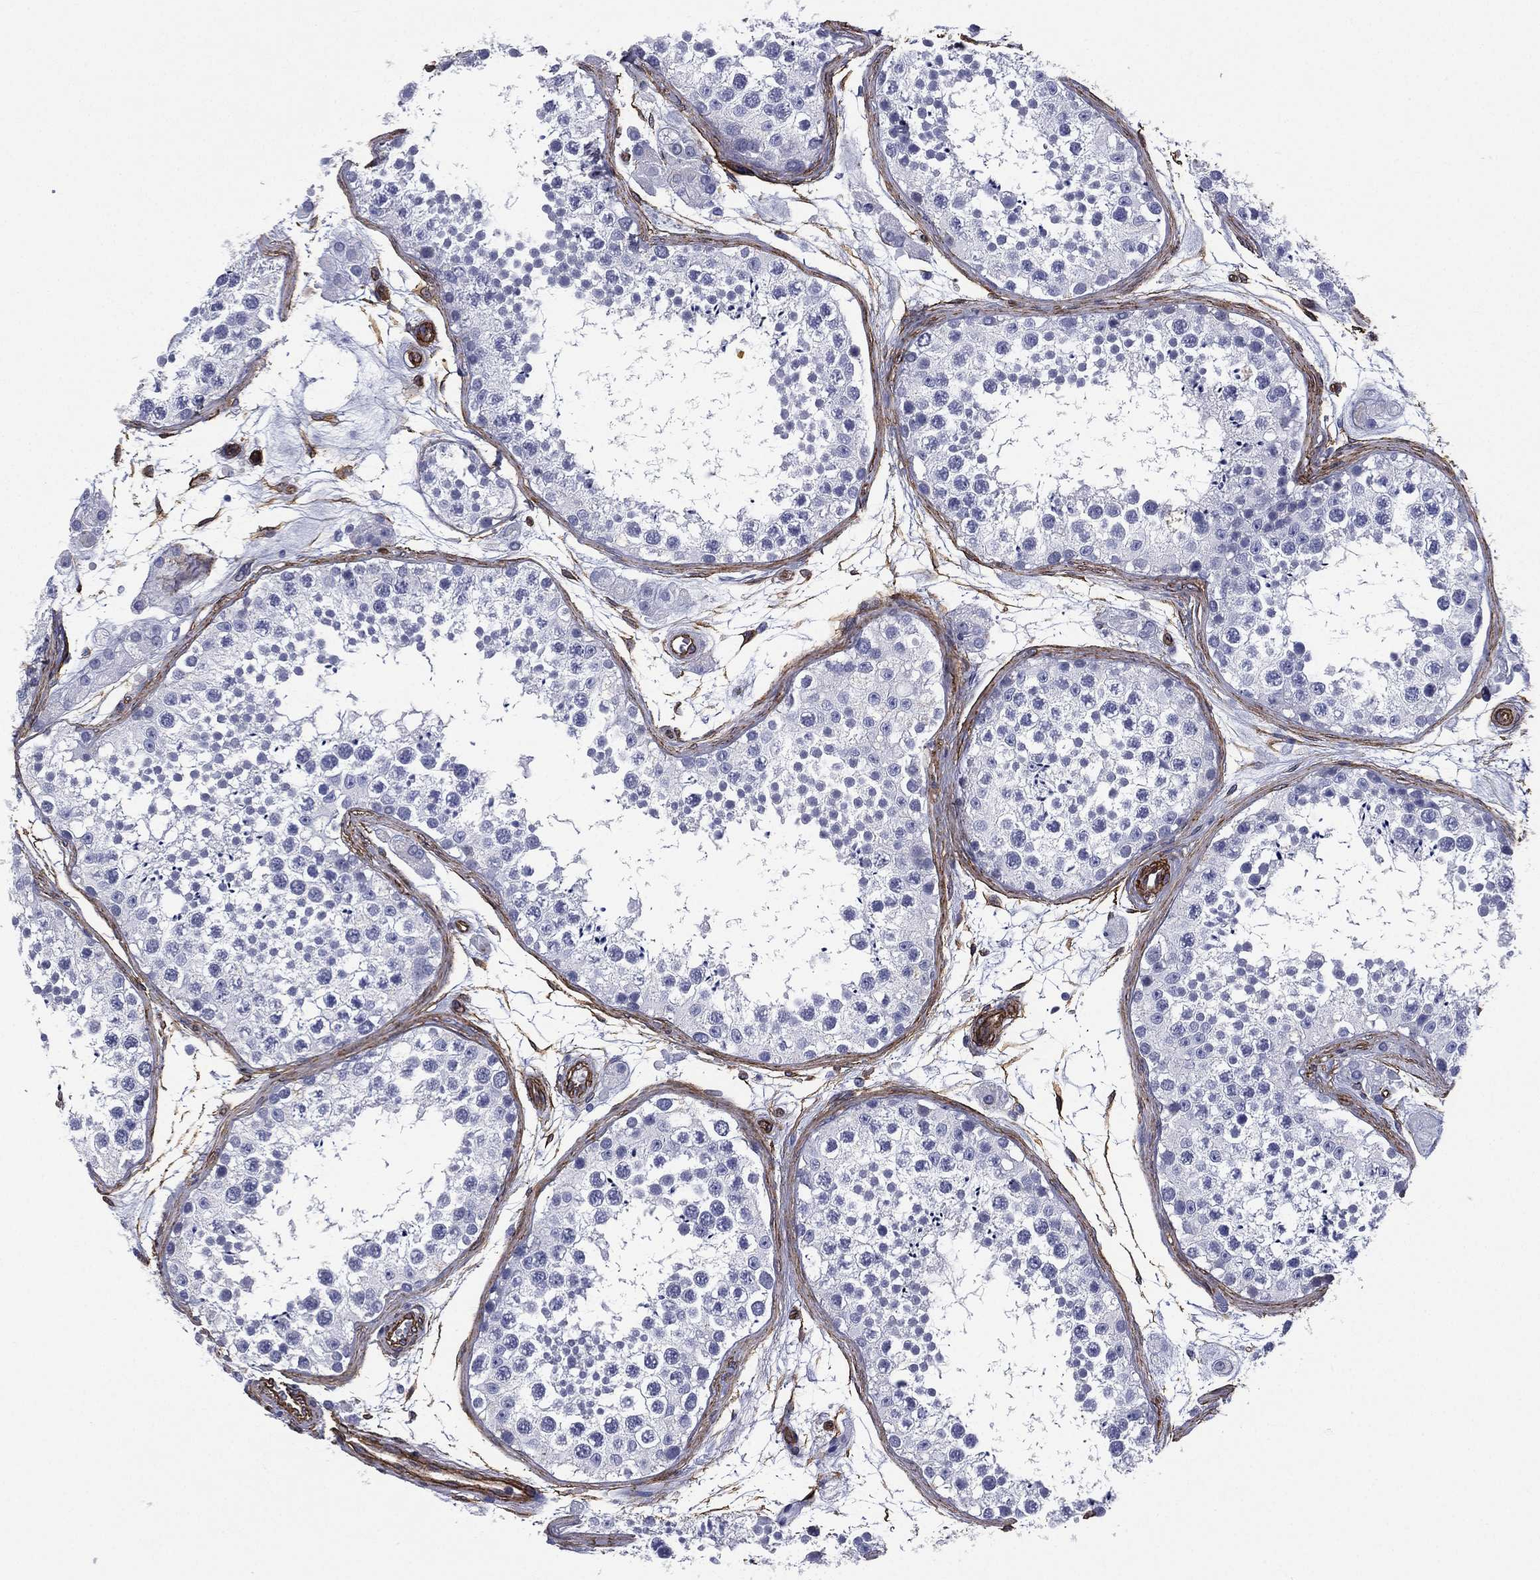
{"staining": {"intensity": "negative", "quantity": "none", "location": "none"}, "tissue": "testis", "cell_type": "Cells in seminiferous ducts", "image_type": "normal", "snomed": [{"axis": "morphology", "description": "Normal tissue, NOS"}, {"axis": "topography", "description": "Testis"}], "caption": "Photomicrograph shows no protein positivity in cells in seminiferous ducts of benign testis. (Stains: DAB IHC with hematoxylin counter stain, Microscopy: brightfield microscopy at high magnification).", "gene": "CAVIN3", "patient": {"sex": "male", "age": 41}}